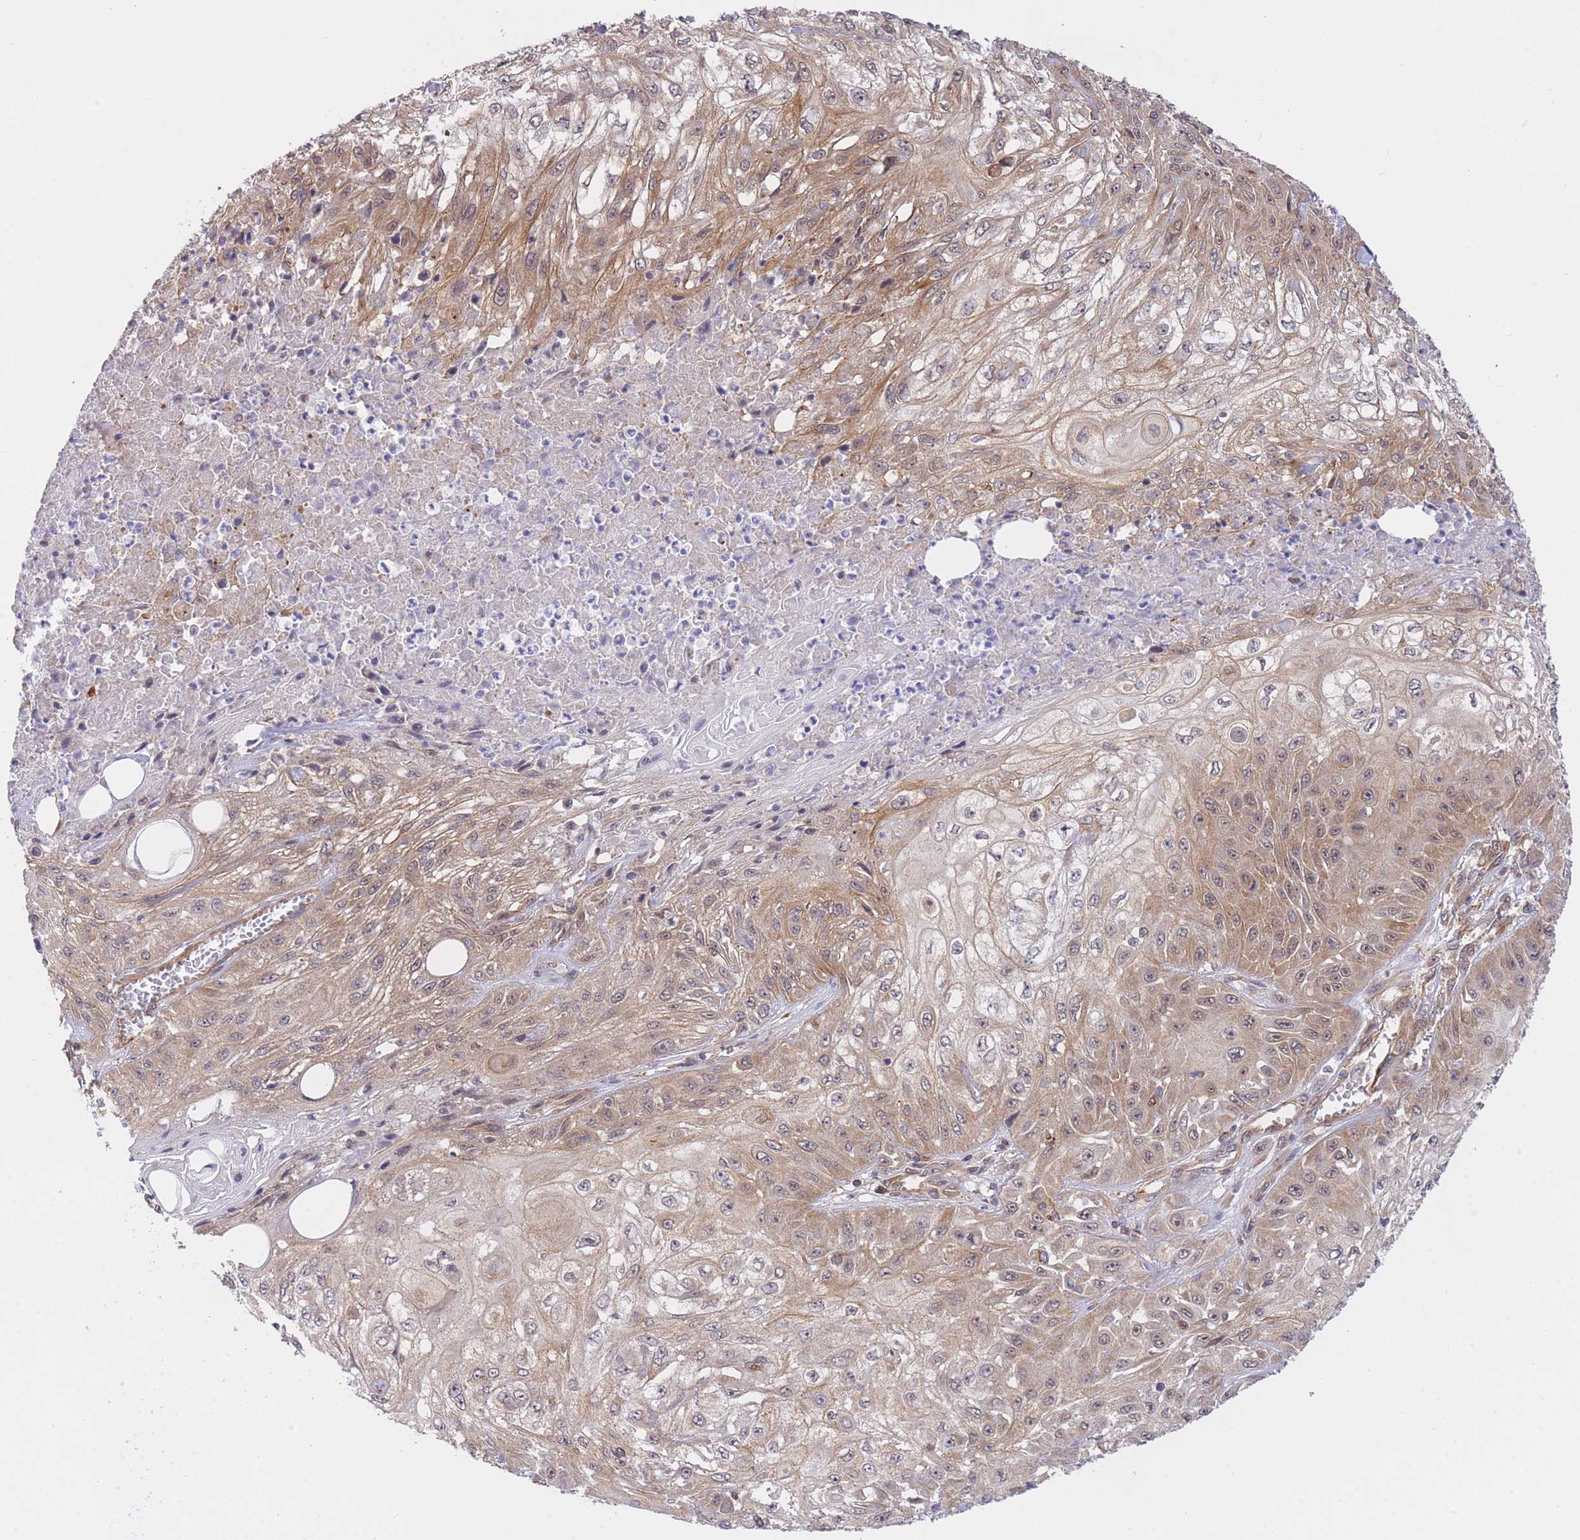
{"staining": {"intensity": "moderate", "quantity": "25%-75%", "location": "cytoplasmic/membranous"}, "tissue": "skin cancer", "cell_type": "Tumor cells", "image_type": "cancer", "snomed": [{"axis": "morphology", "description": "Squamous cell carcinoma, NOS"}, {"axis": "morphology", "description": "Squamous cell carcinoma, metastatic, NOS"}, {"axis": "topography", "description": "Skin"}, {"axis": "topography", "description": "Lymph node"}], "caption": "Tumor cells show medium levels of moderate cytoplasmic/membranous expression in approximately 25%-75% of cells in metastatic squamous cell carcinoma (skin).", "gene": "EXOSC8", "patient": {"sex": "male", "age": 75}}